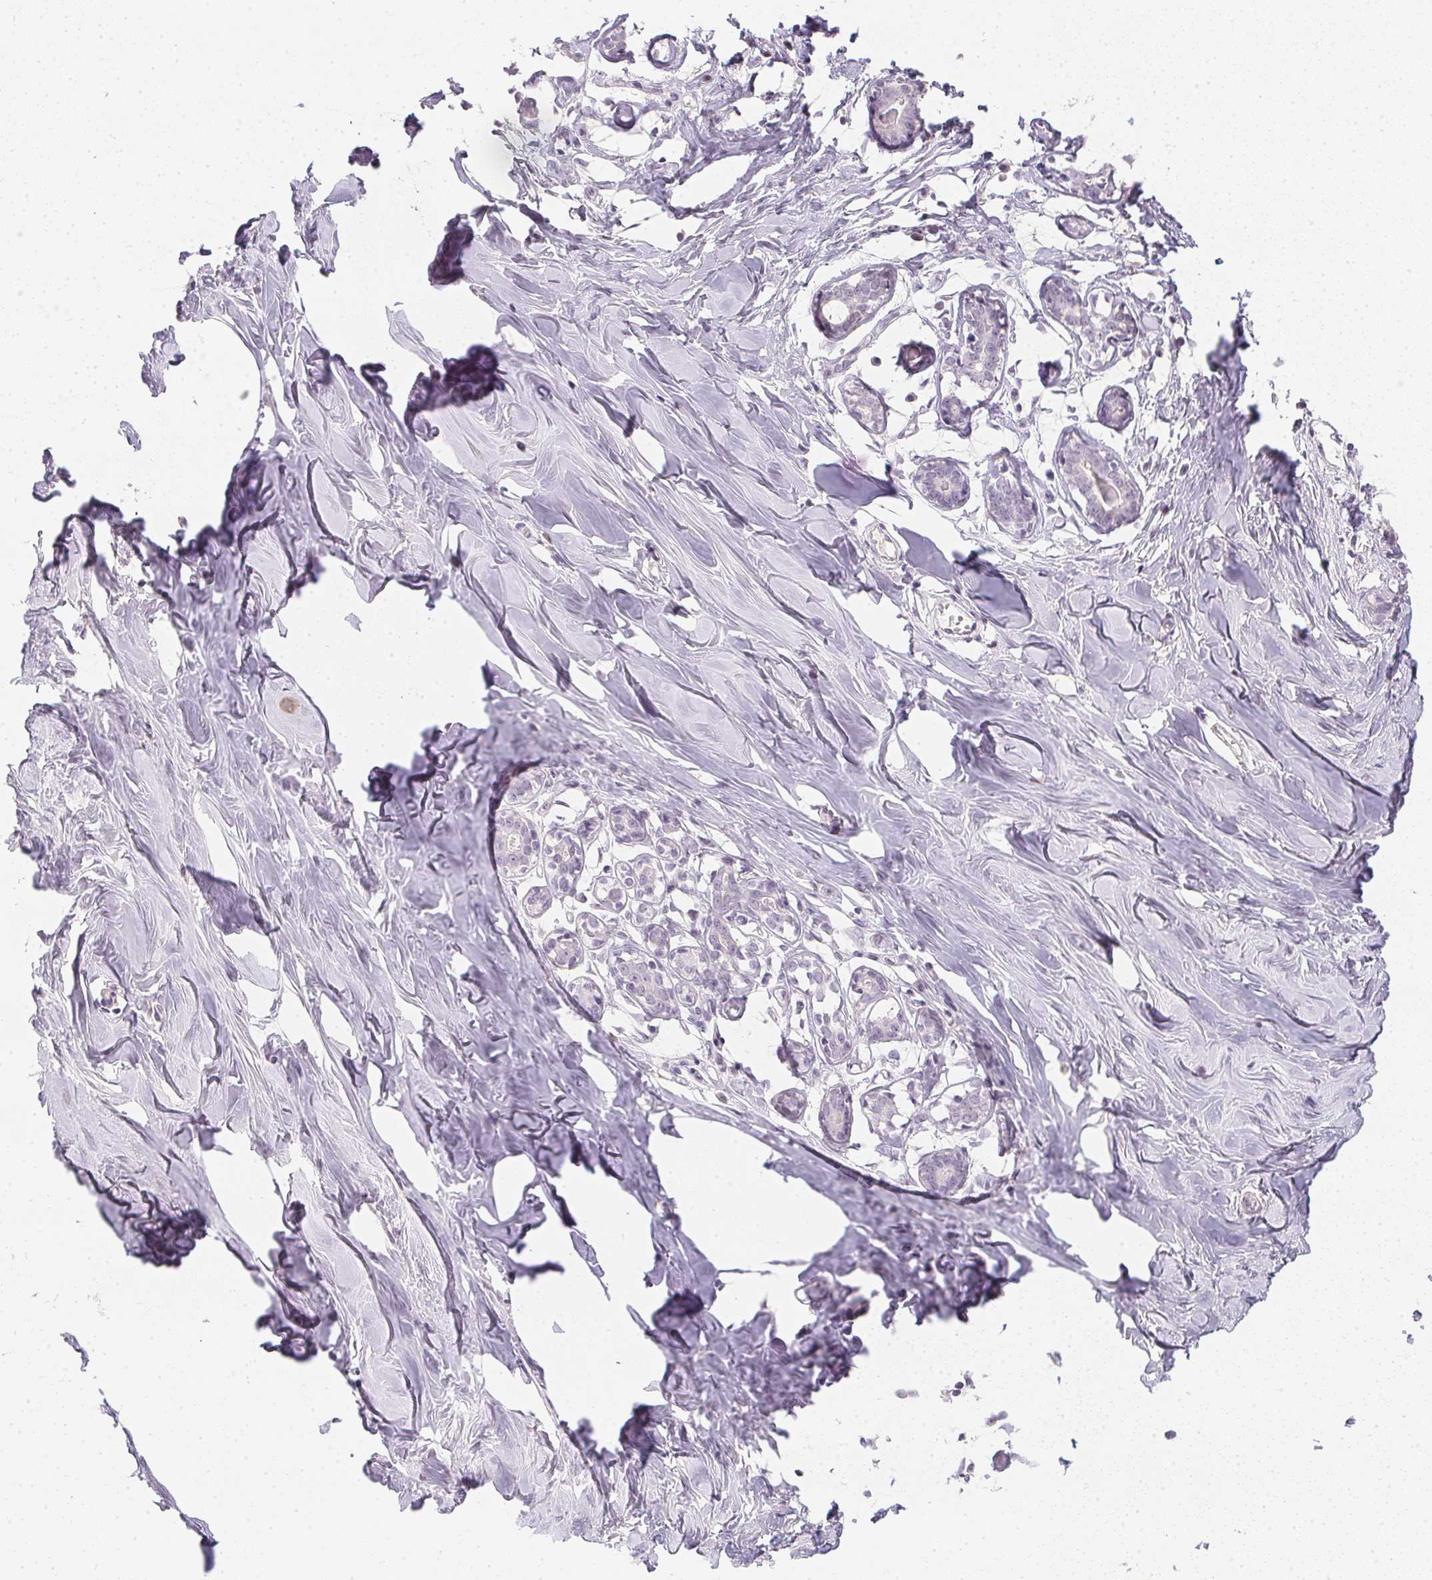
{"staining": {"intensity": "negative", "quantity": "none", "location": "none"}, "tissue": "breast", "cell_type": "Adipocytes", "image_type": "normal", "snomed": [{"axis": "morphology", "description": "Normal tissue, NOS"}, {"axis": "topography", "description": "Breast"}], "caption": "Immunohistochemistry of normal human breast displays no staining in adipocytes. Nuclei are stained in blue.", "gene": "PPY", "patient": {"sex": "female", "age": 27}}